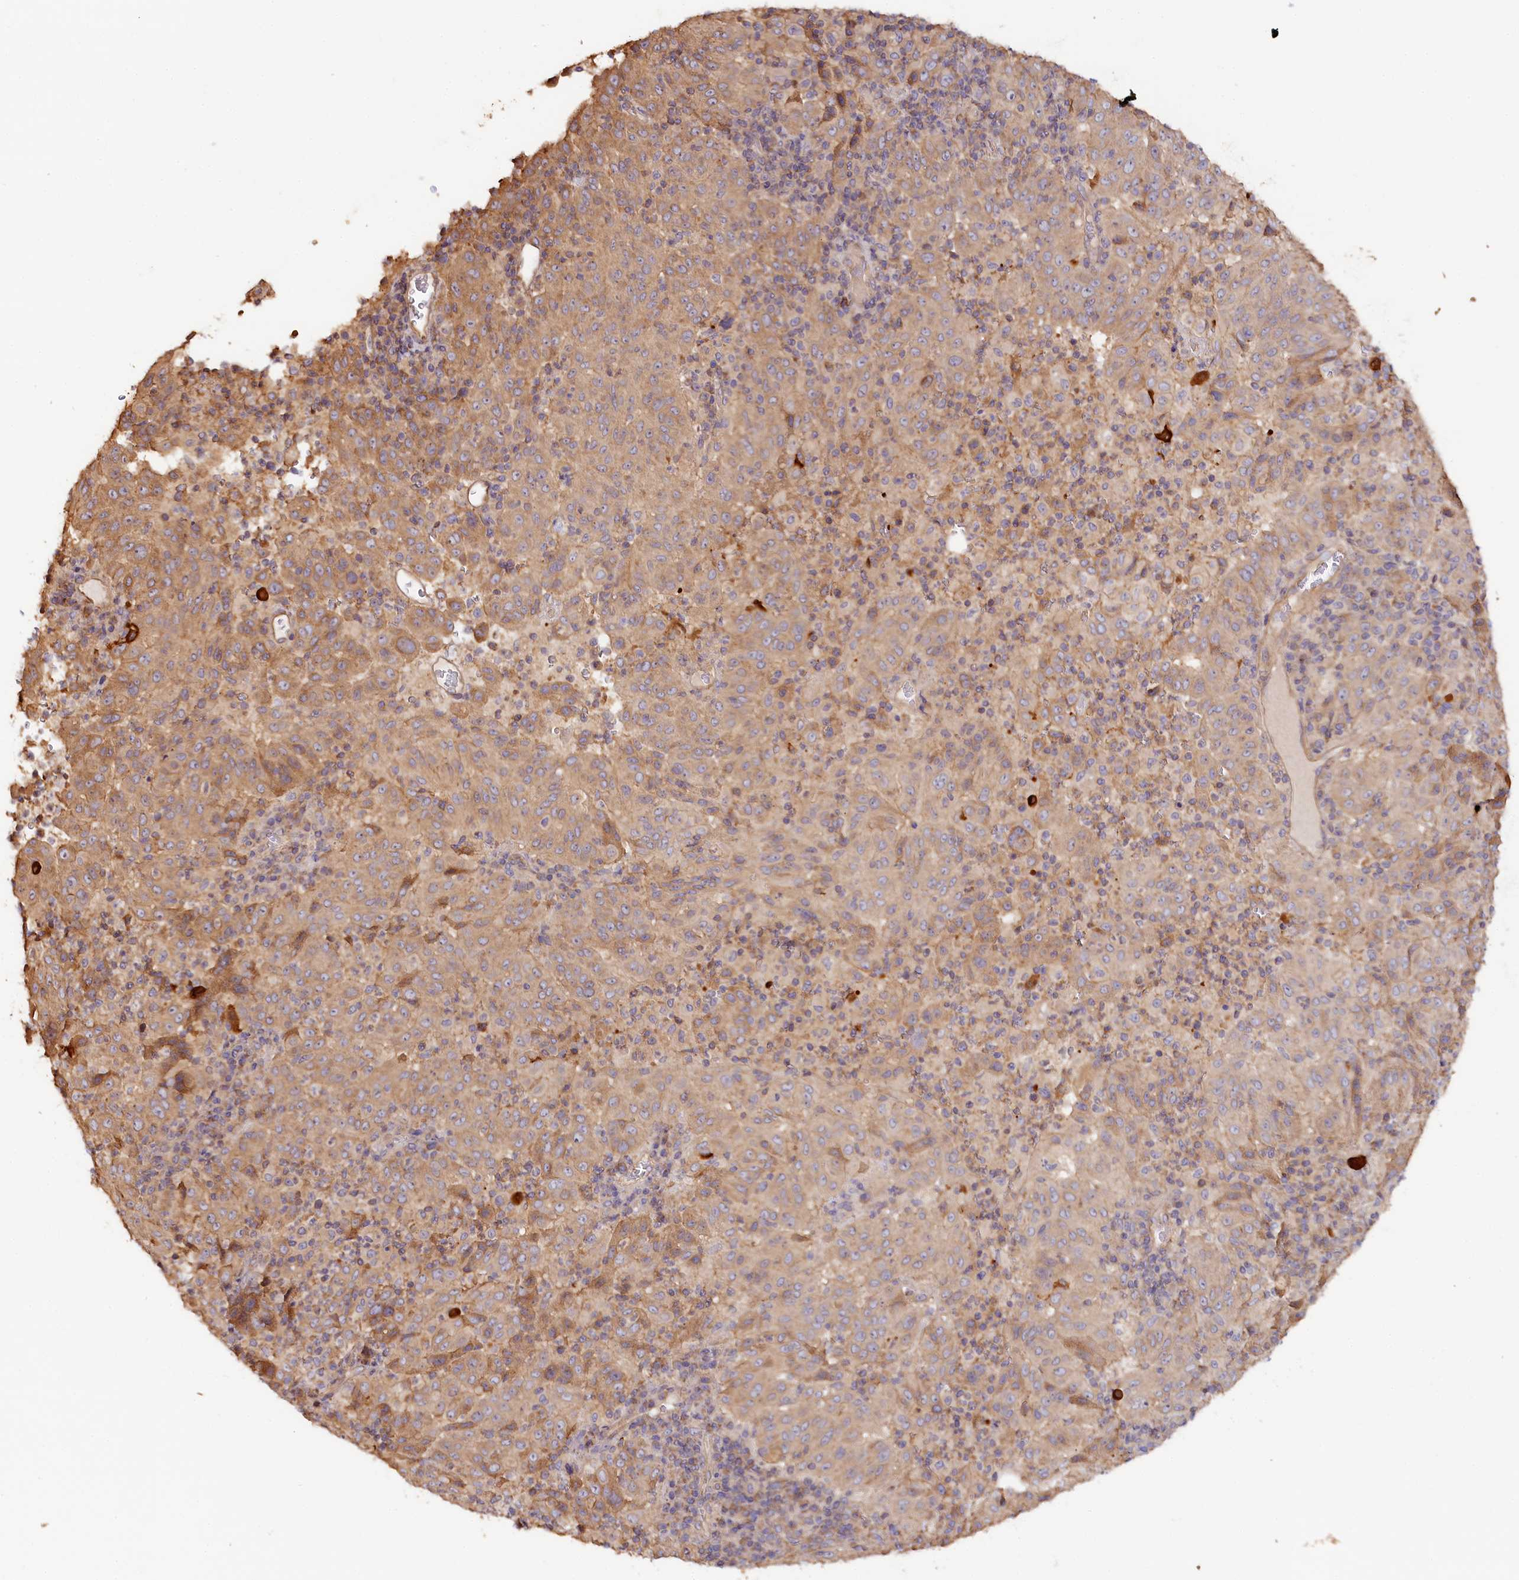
{"staining": {"intensity": "weak", "quantity": "<25%", "location": "cytoplasmic/membranous"}, "tissue": "pancreatic cancer", "cell_type": "Tumor cells", "image_type": "cancer", "snomed": [{"axis": "morphology", "description": "Adenocarcinoma, NOS"}, {"axis": "topography", "description": "Pancreas"}], "caption": "Immunohistochemical staining of pancreatic adenocarcinoma reveals no significant staining in tumor cells.", "gene": "KATNB1", "patient": {"sex": "male", "age": 63}}